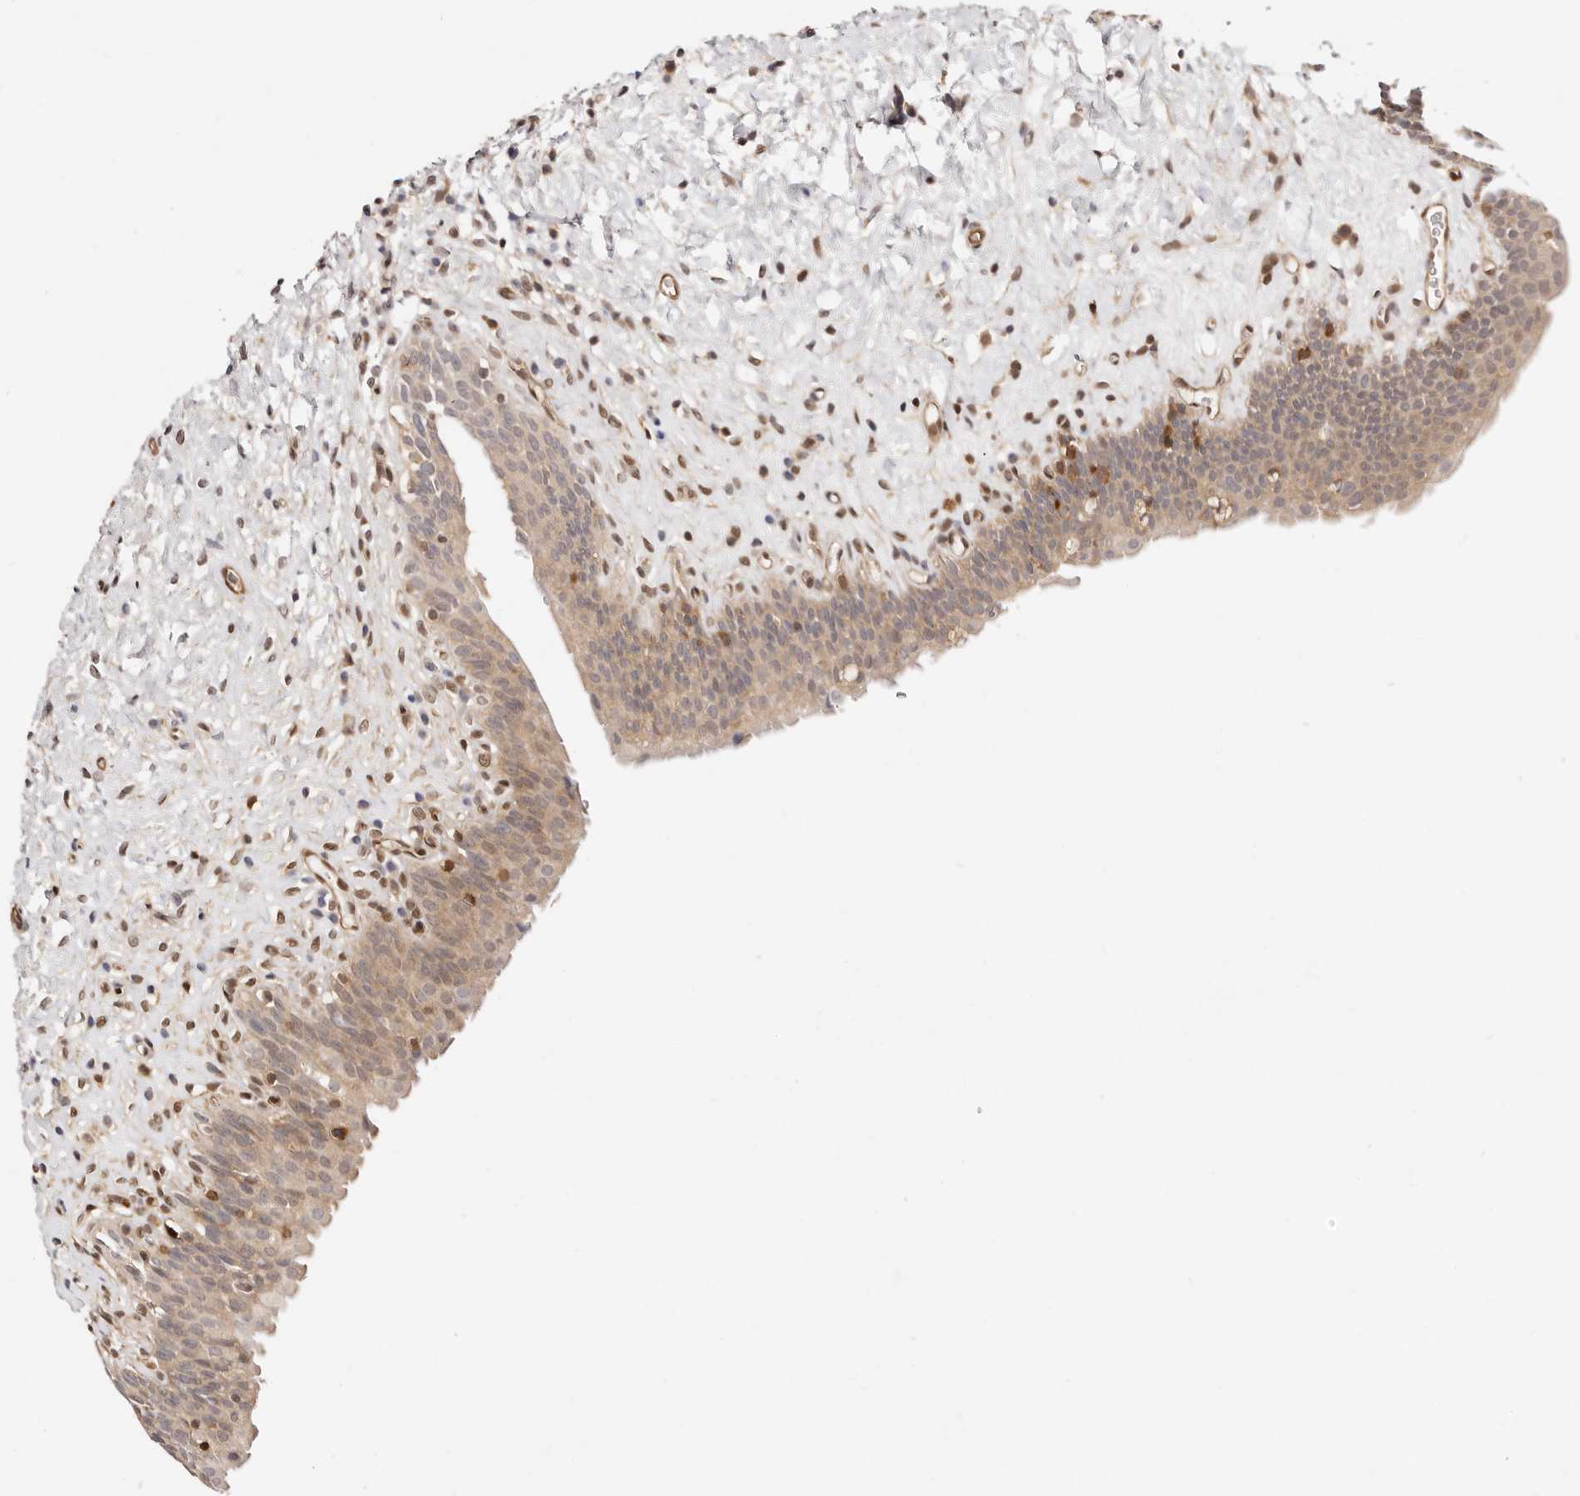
{"staining": {"intensity": "weak", "quantity": ">75%", "location": "cytoplasmic/membranous"}, "tissue": "urinary bladder", "cell_type": "Urothelial cells", "image_type": "normal", "snomed": [{"axis": "morphology", "description": "Normal tissue, NOS"}, {"axis": "topography", "description": "Urinary bladder"}], "caption": "Weak cytoplasmic/membranous expression for a protein is appreciated in about >75% of urothelial cells of benign urinary bladder using IHC.", "gene": "STAT5A", "patient": {"sex": "male", "age": 83}}